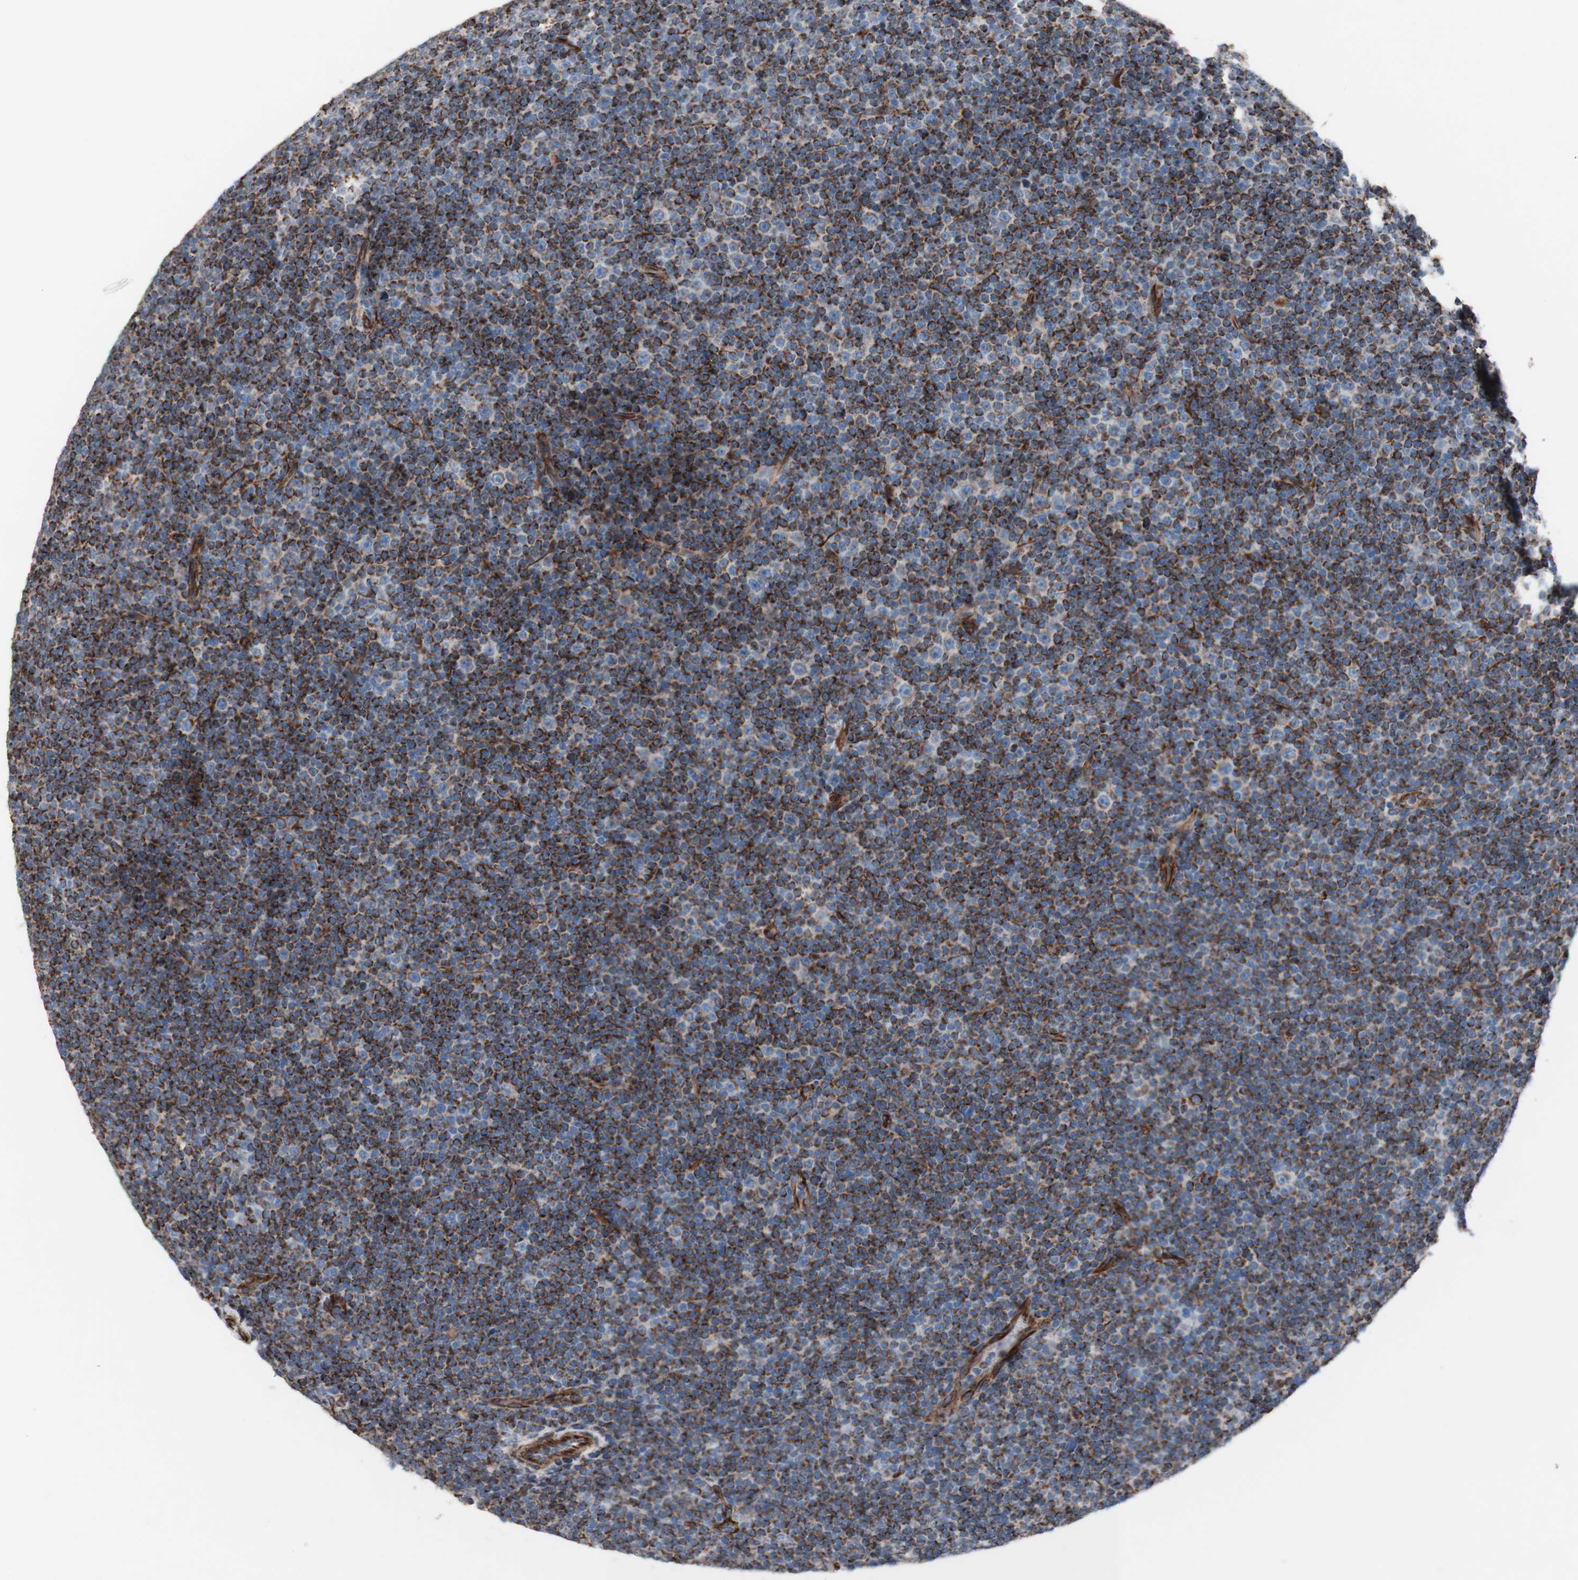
{"staining": {"intensity": "strong", "quantity": ">75%", "location": "cytoplasmic/membranous"}, "tissue": "lymphoma", "cell_type": "Tumor cells", "image_type": "cancer", "snomed": [{"axis": "morphology", "description": "Malignant lymphoma, non-Hodgkin's type, Low grade"}, {"axis": "topography", "description": "Lymph node"}], "caption": "Immunohistochemistry (IHC) (DAB (3,3'-diaminobenzidine)) staining of human lymphoma displays strong cytoplasmic/membranous protein expression in approximately >75% of tumor cells.", "gene": "AGPAT5", "patient": {"sex": "female", "age": 67}}